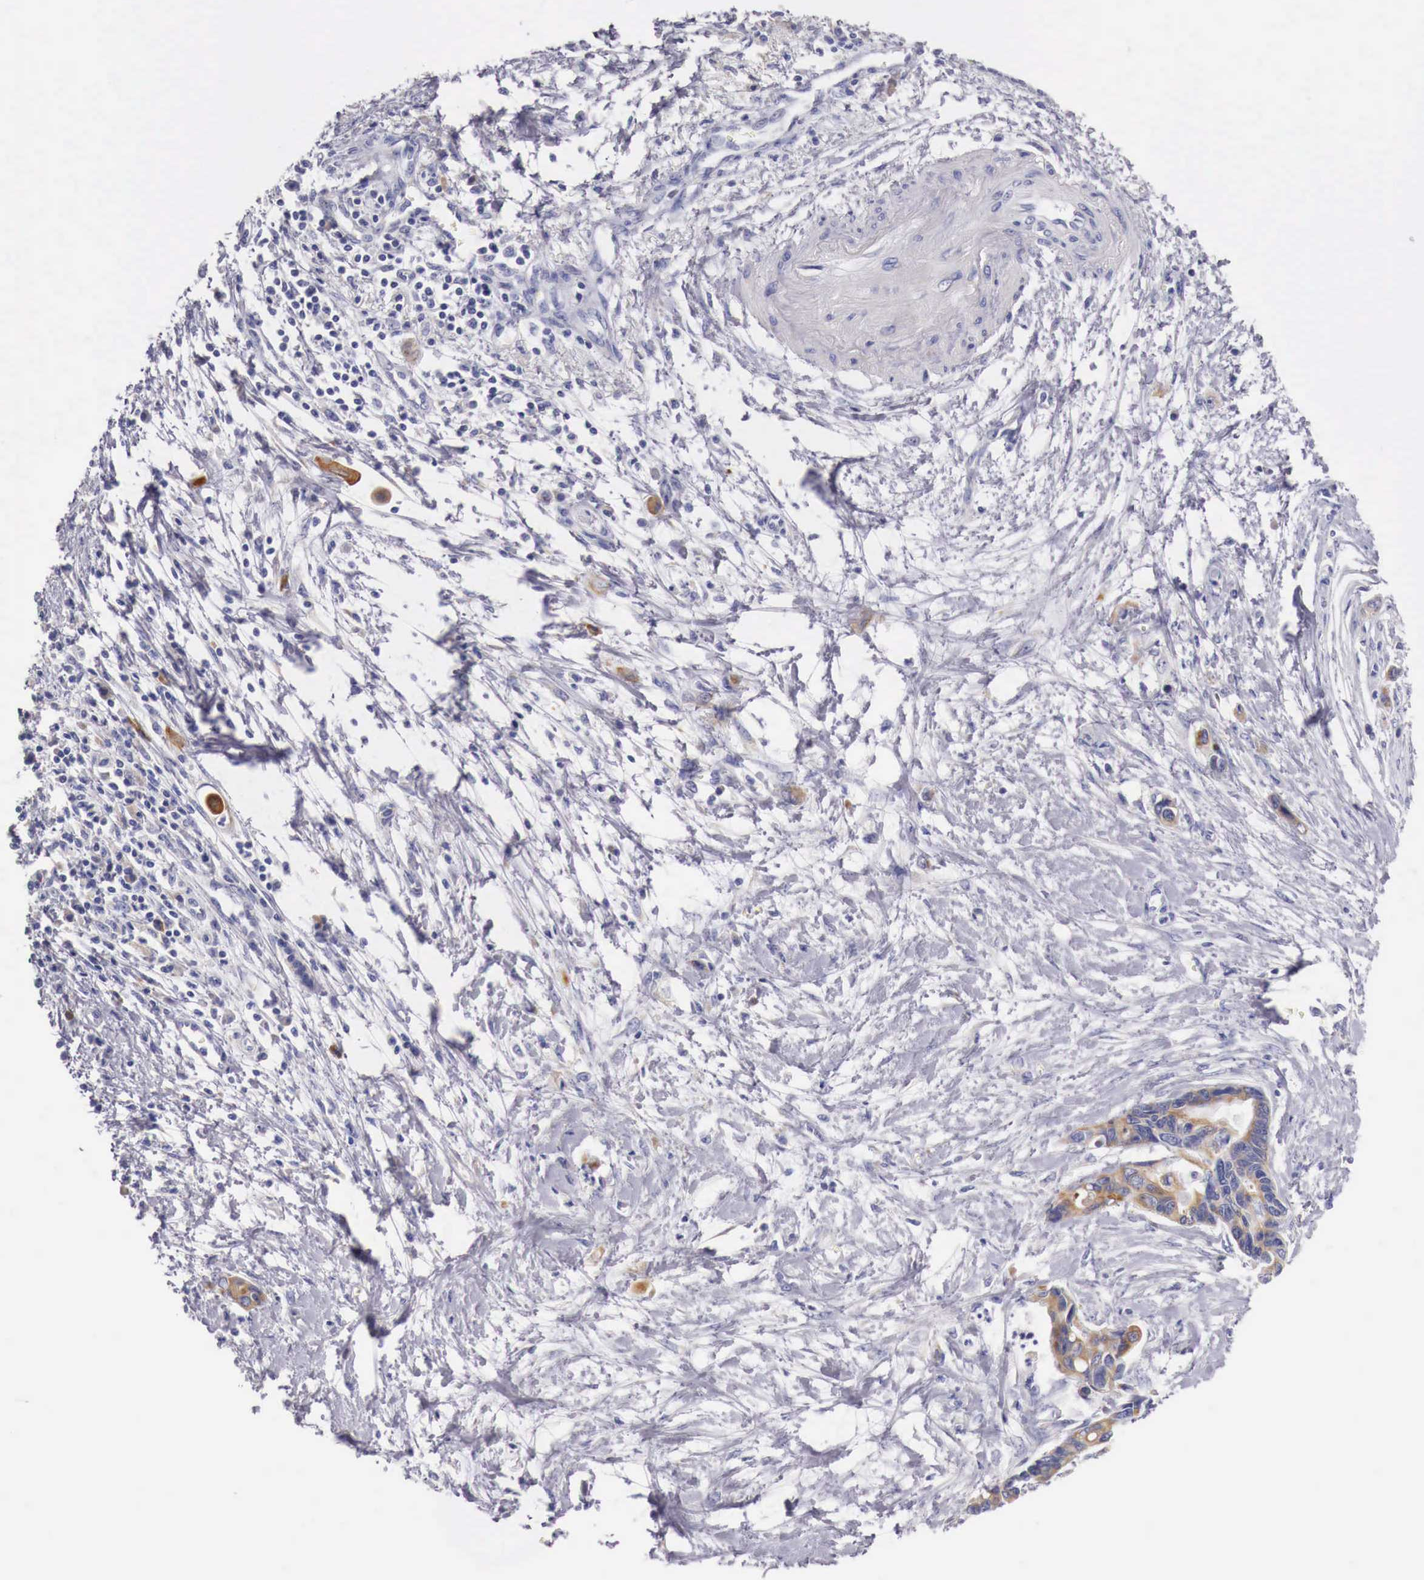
{"staining": {"intensity": "weak", "quantity": ">75%", "location": "cytoplasmic/membranous"}, "tissue": "pancreatic cancer", "cell_type": "Tumor cells", "image_type": "cancer", "snomed": [{"axis": "morphology", "description": "Adenocarcinoma, NOS"}, {"axis": "topography", "description": "Pancreas"}], "caption": "Human adenocarcinoma (pancreatic) stained with a brown dye displays weak cytoplasmic/membranous positive expression in about >75% of tumor cells.", "gene": "NREP", "patient": {"sex": "female", "age": 70}}